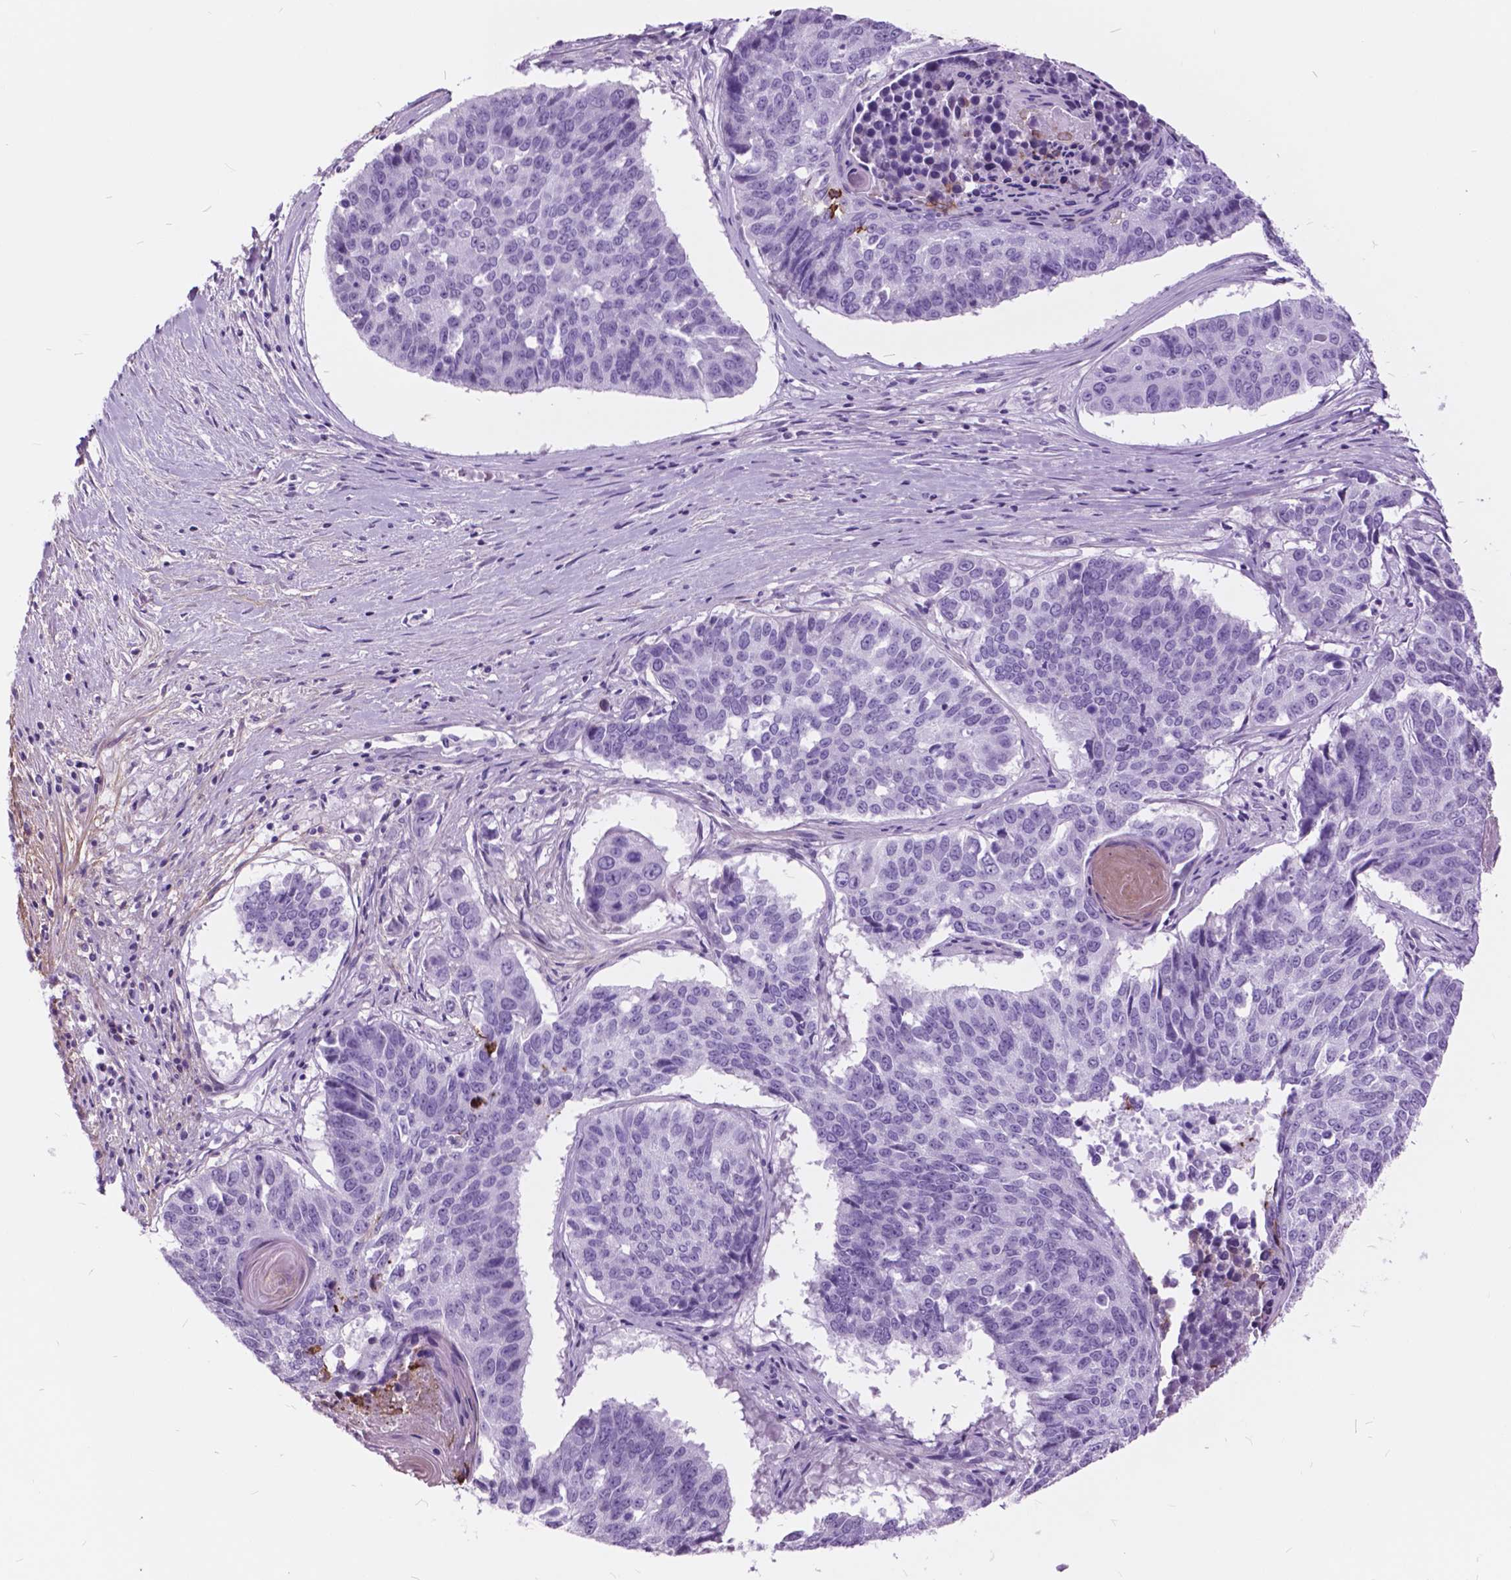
{"staining": {"intensity": "negative", "quantity": "none", "location": "none"}, "tissue": "lung cancer", "cell_type": "Tumor cells", "image_type": "cancer", "snomed": [{"axis": "morphology", "description": "Squamous cell carcinoma, NOS"}, {"axis": "topography", "description": "Lung"}], "caption": "An immunohistochemistry photomicrograph of lung cancer (squamous cell carcinoma) is shown. There is no staining in tumor cells of lung cancer (squamous cell carcinoma).", "gene": "GDF9", "patient": {"sex": "male", "age": 73}}